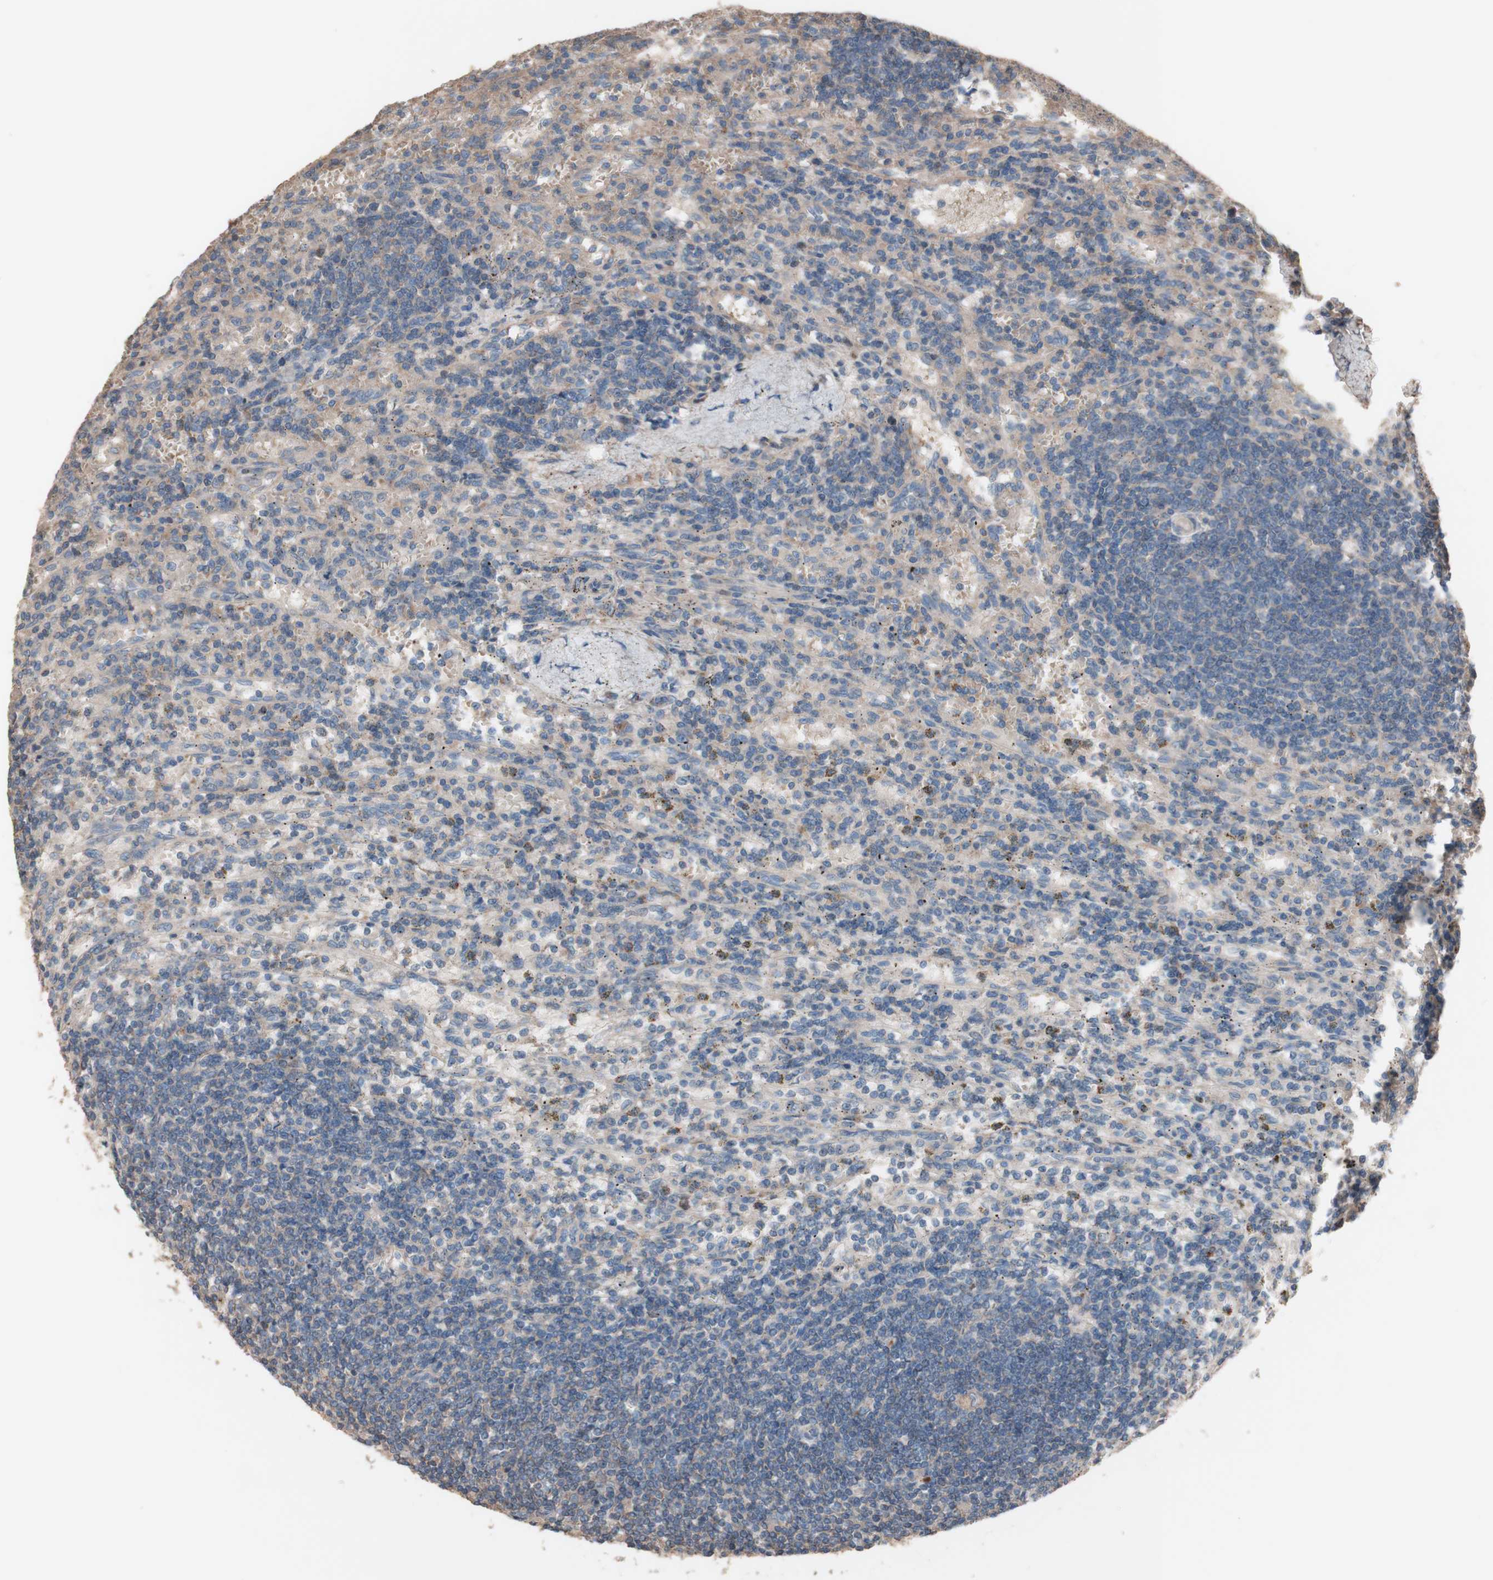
{"staining": {"intensity": "weak", "quantity": ">75%", "location": "cytoplasmic/membranous"}, "tissue": "lymphoma", "cell_type": "Tumor cells", "image_type": "cancer", "snomed": [{"axis": "morphology", "description": "Malignant lymphoma, non-Hodgkin's type, Low grade"}, {"axis": "topography", "description": "Spleen"}], "caption": "This is a histology image of IHC staining of lymphoma, which shows weak positivity in the cytoplasmic/membranous of tumor cells.", "gene": "COPB1", "patient": {"sex": "male", "age": 76}}